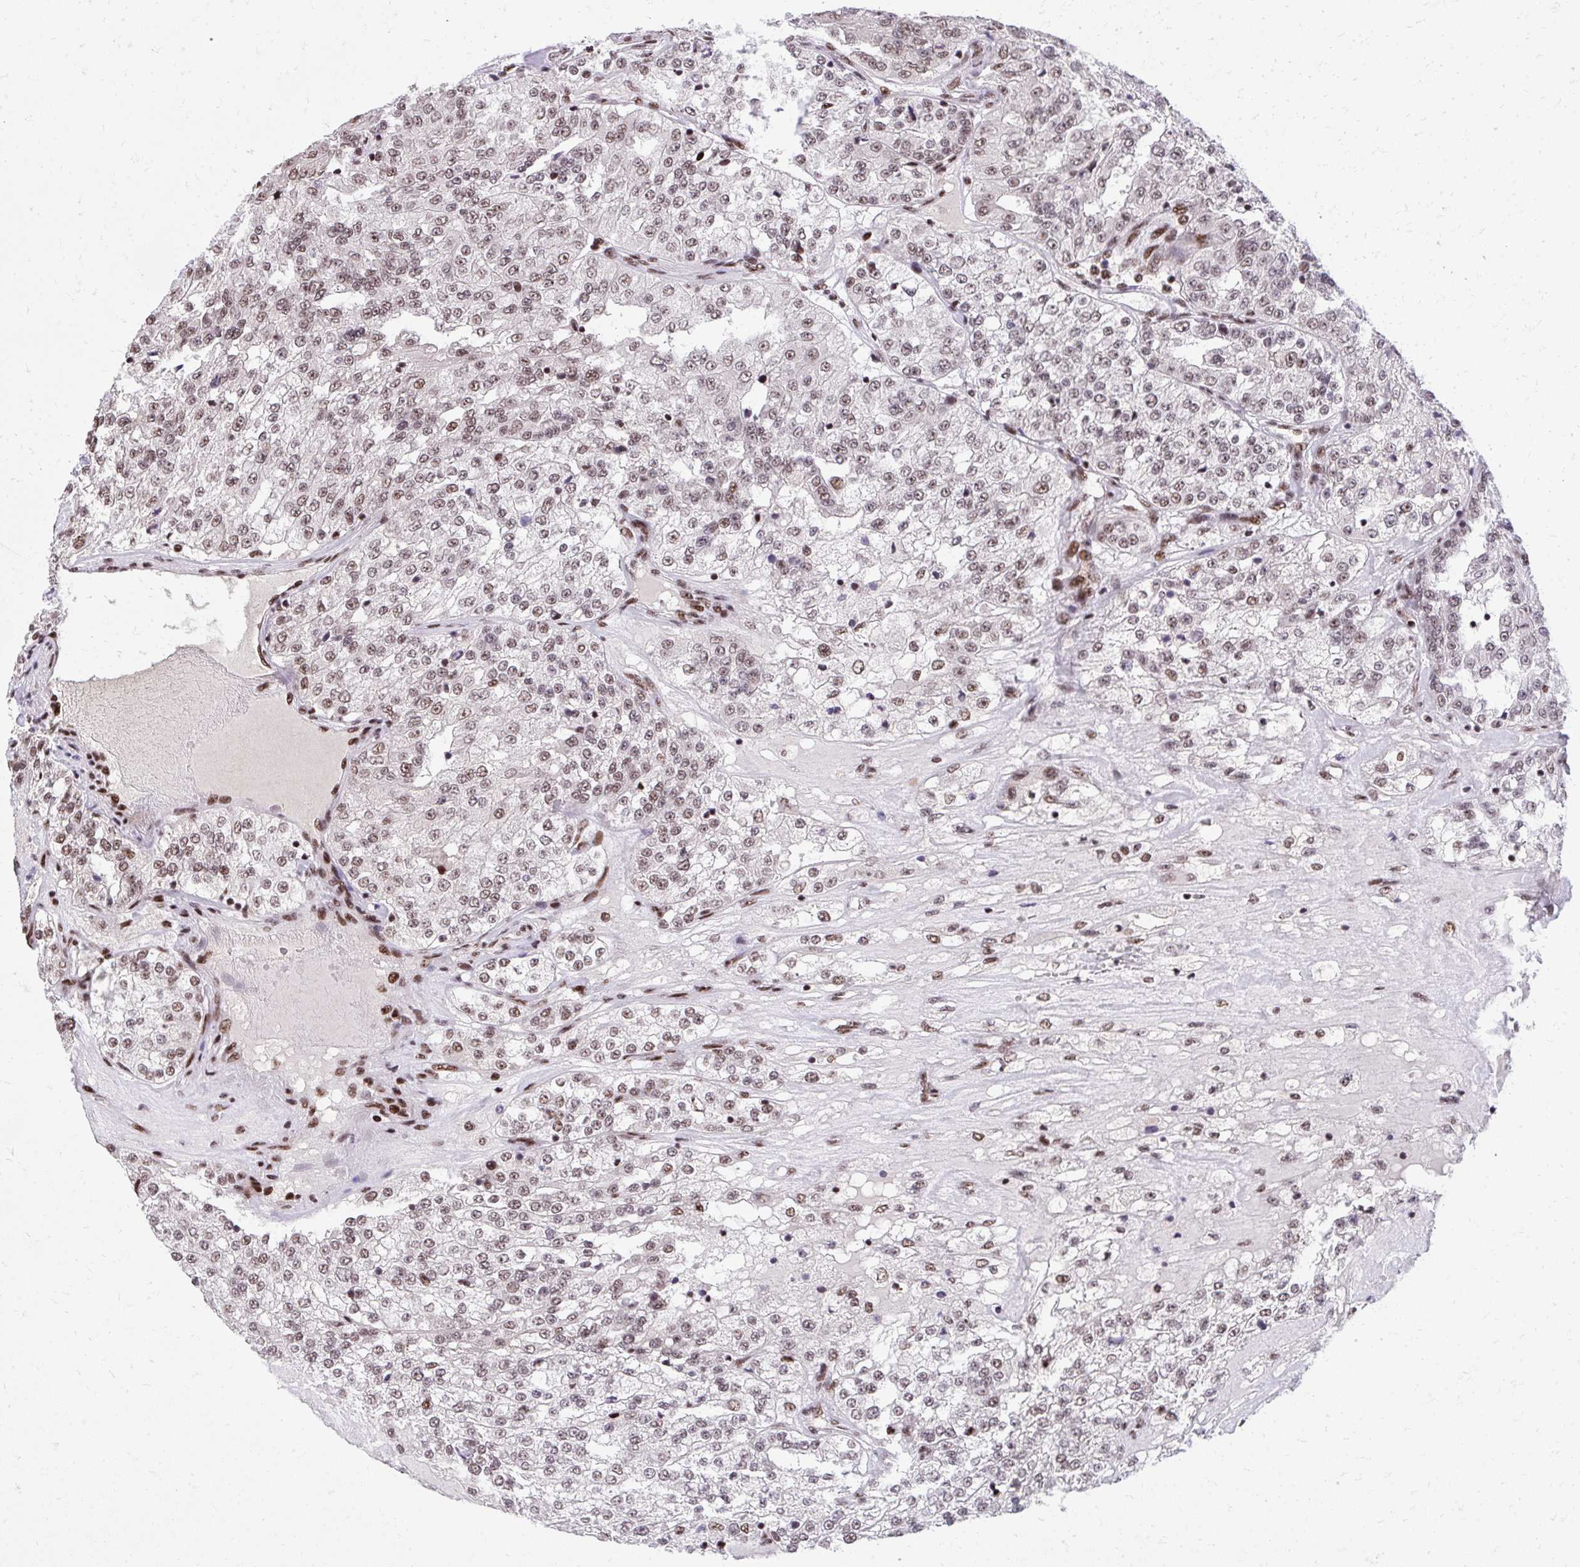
{"staining": {"intensity": "moderate", "quantity": ">75%", "location": "nuclear"}, "tissue": "renal cancer", "cell_type": "Tumor cells", "image_type": "cancer", "snomed": [{"axis": "morphology", "description": "Adenocarcinoma, NOS"}, {"axis": "topography", "description": "Kidney"}], "caption": "DAB immunohistochemical staining of human renal adenocarcinoma demonstrates moderate nuclear protein expression in approximately >75% of tumor cells.", "gene": "SYNE4", "patient": {"sex": "female", "age": 63}}